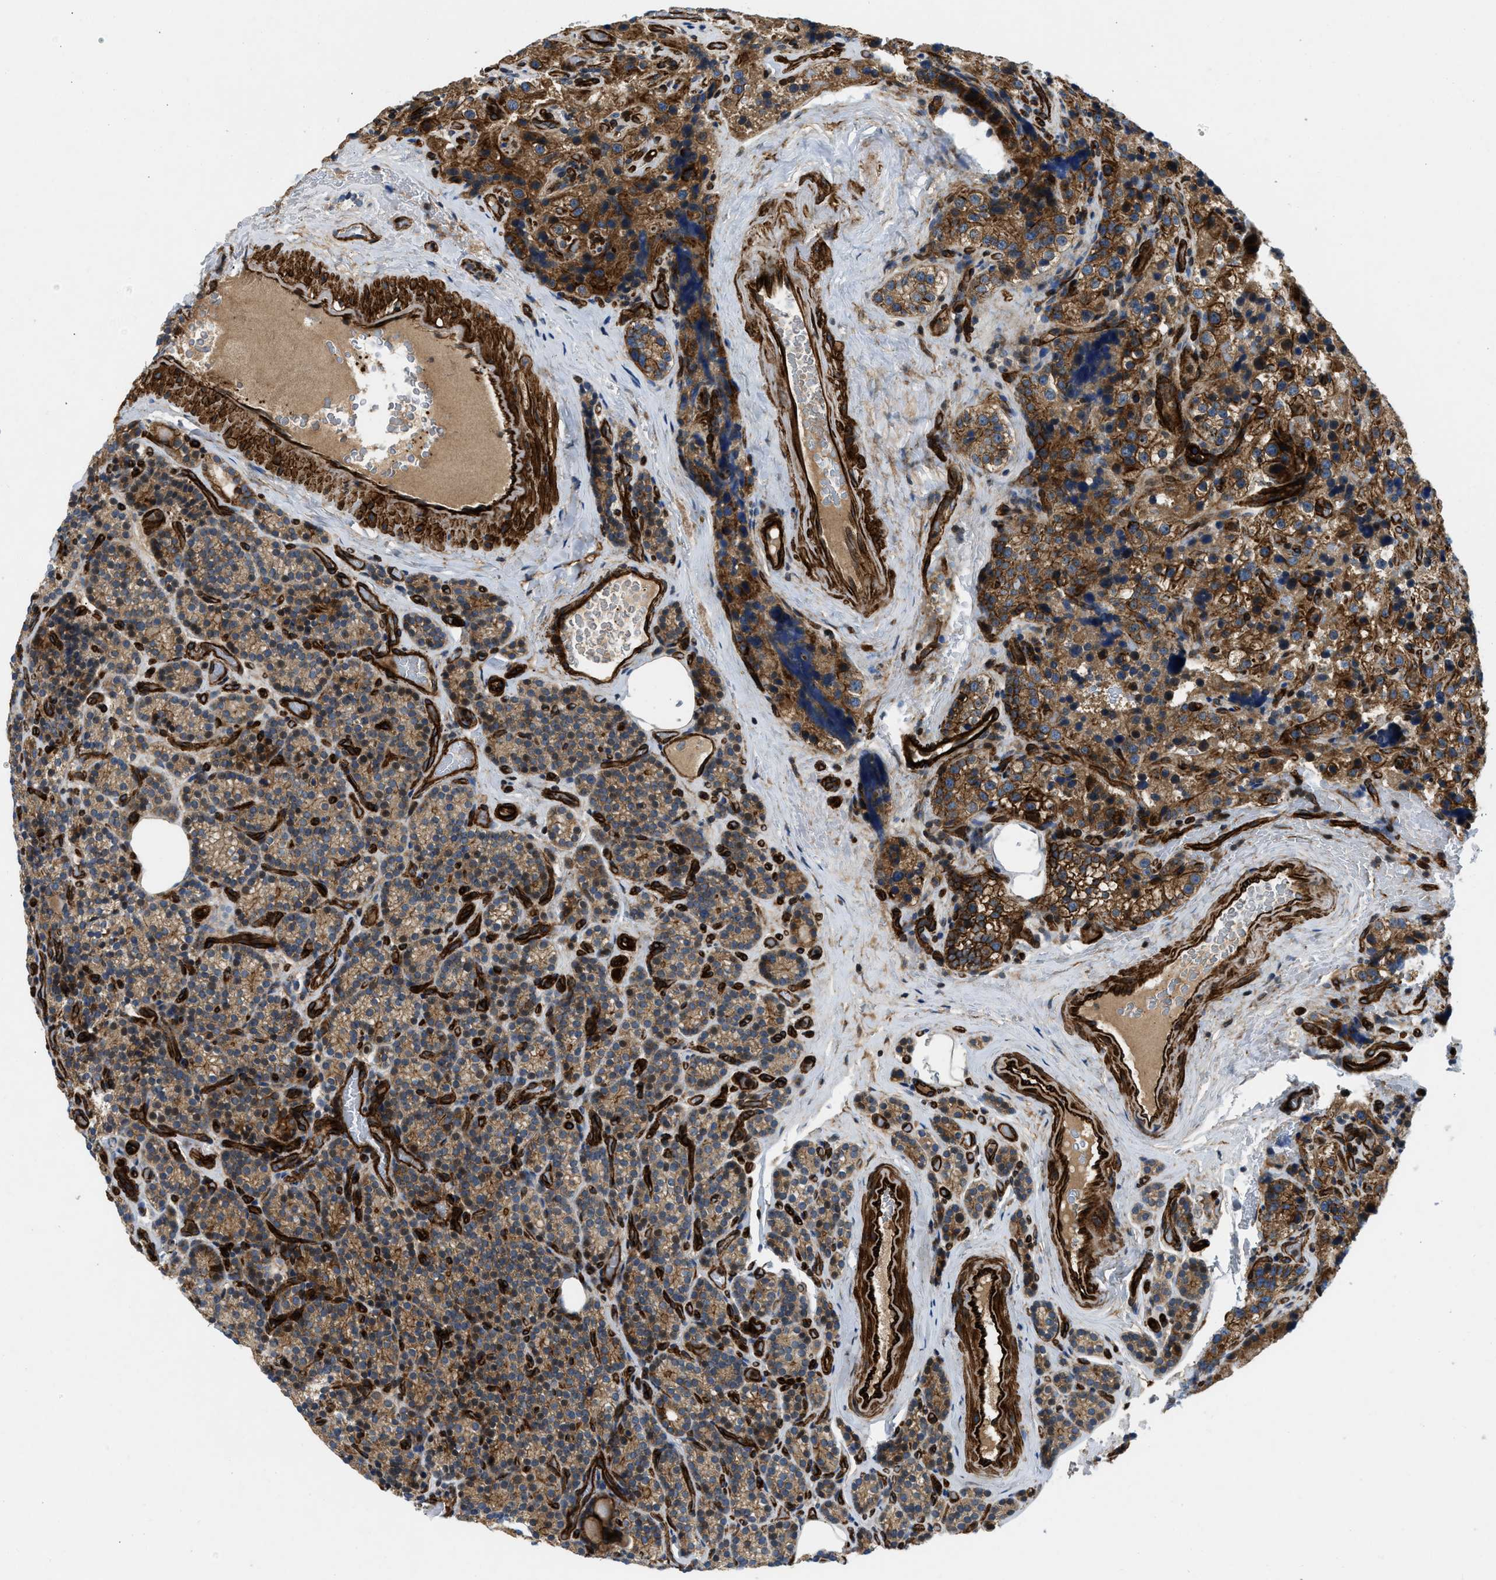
{"staining": {"intensity": "moderate", "quantity": ">75%", "location": "cytoplasmic/membranous"}, "tissue": "parathyroid gland", "cell_type": "Glandular cells", "image_type": "normal", "snomed": [{"axis": "morphology", "description": "Normal tissue, NOS"}, {"axis": "morphology", "description": "Adenoma, NOS"}, {"axis": "topography", "description": "Parathyroid gland"}], "caption": "There is medium levels of moderate cytoplasmic/membranous expression in glandular cells of unremarkable parathyroid gland, as demonstrated by immunohistochemical staining (brown color).", "gene": "NYNRIN", "patient": {"sex": "female", "age": 51}}